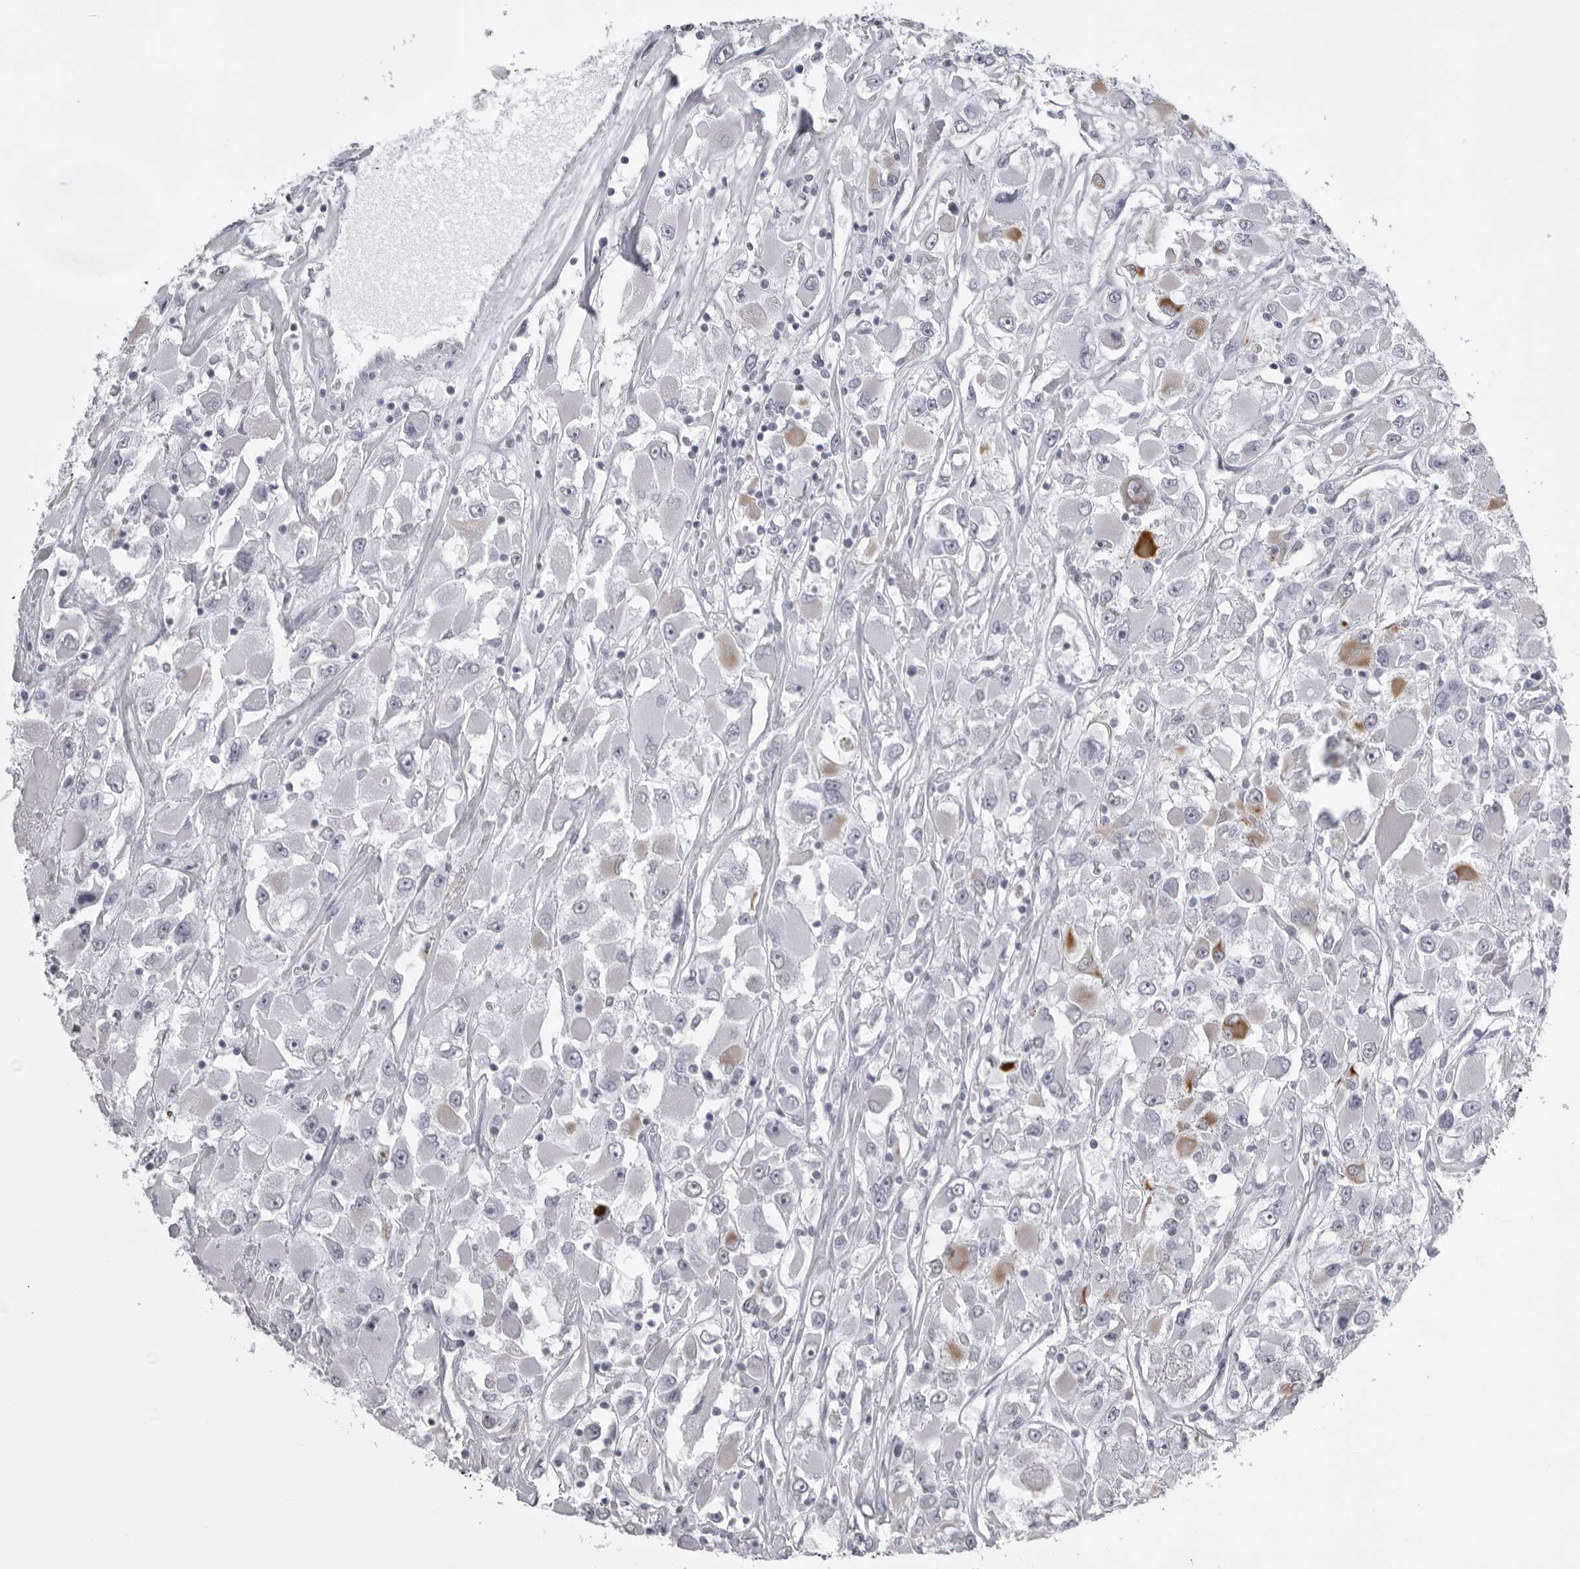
{"staining": {"intensity": "moderate", "quantity": "<25%", "location": "cytoplasmic/membranous"}, "tissue": "renal cancer", "cell_type": "Tumor cells", "image_type": "cancer", "snomed": [{"axis": "morphology", "description": "Adenocarcinoma, NOS"}, {"axis": "topography", "description": "Kidney"}], "caption": "Immunohistochemical staining of human renal cancer (adenocarcinoma) demonstrates low levels of moderate cytoplasmic/membranous protein expression in approximately <25% of tumor cells. (IHC, brightfield microscopy, high magnification).", "gene": "UROD", "patient": {"sex": "female", "age": 52}}